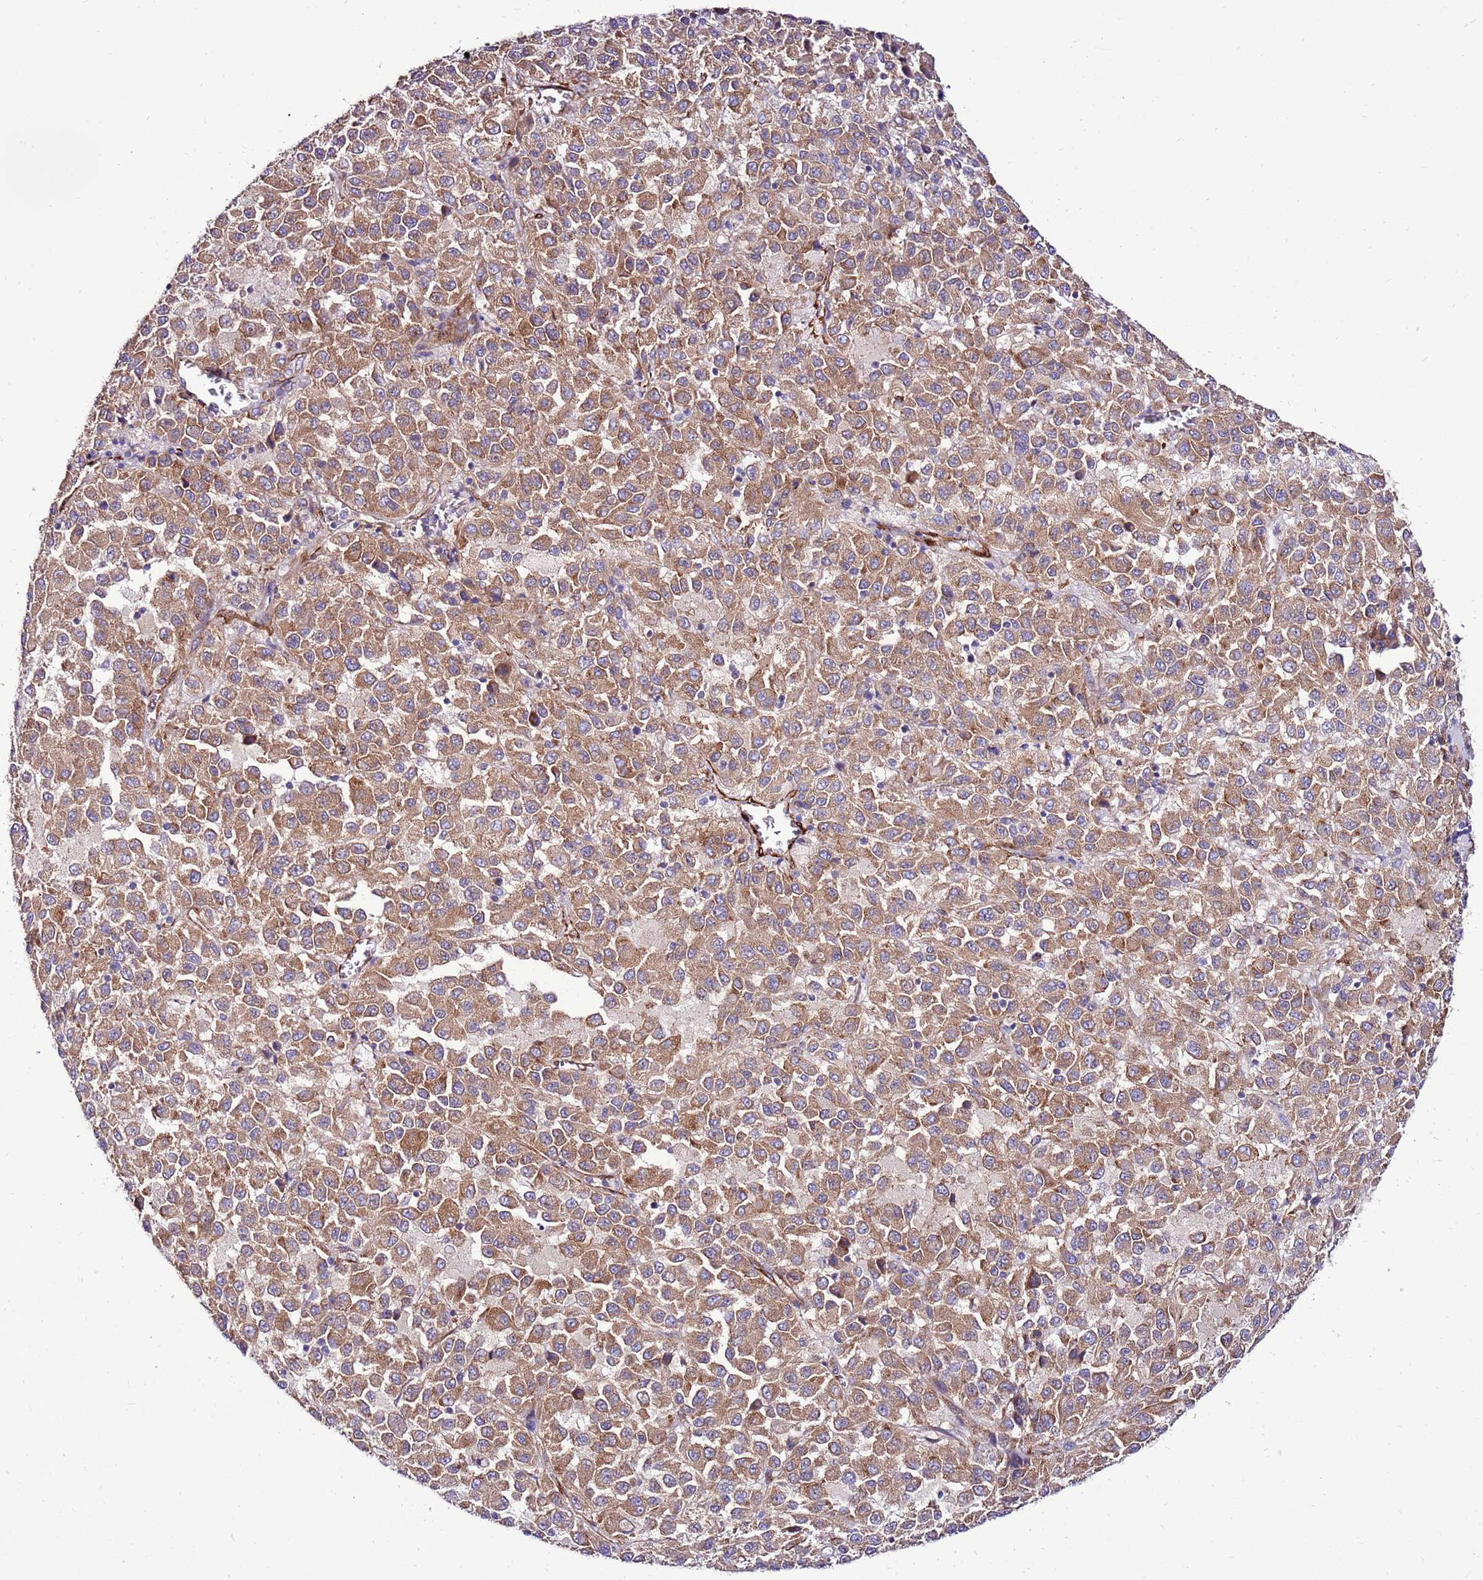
{"staining": {"intensity": "moderate", "quantity": ">75%", "location": "cytoplasmic/membranous"}, "tissue": "melanoma", "cell_type": "Tumor cells", "image_type": "cancer", "snomed": [{"axis": "morphology", "description": "Malignant melanoma, Metastatic site"}, {"axis": "topography", "description": "Lung"}], "caption": "This micrograph exhibits IHC staining of malignant melanoma (metastatic site), with medium moderate cytoplasmic/membranous expression in about >75% of tumor cells.", "gene": "EI24", "patient": {"sex": "male", "age": 64}}